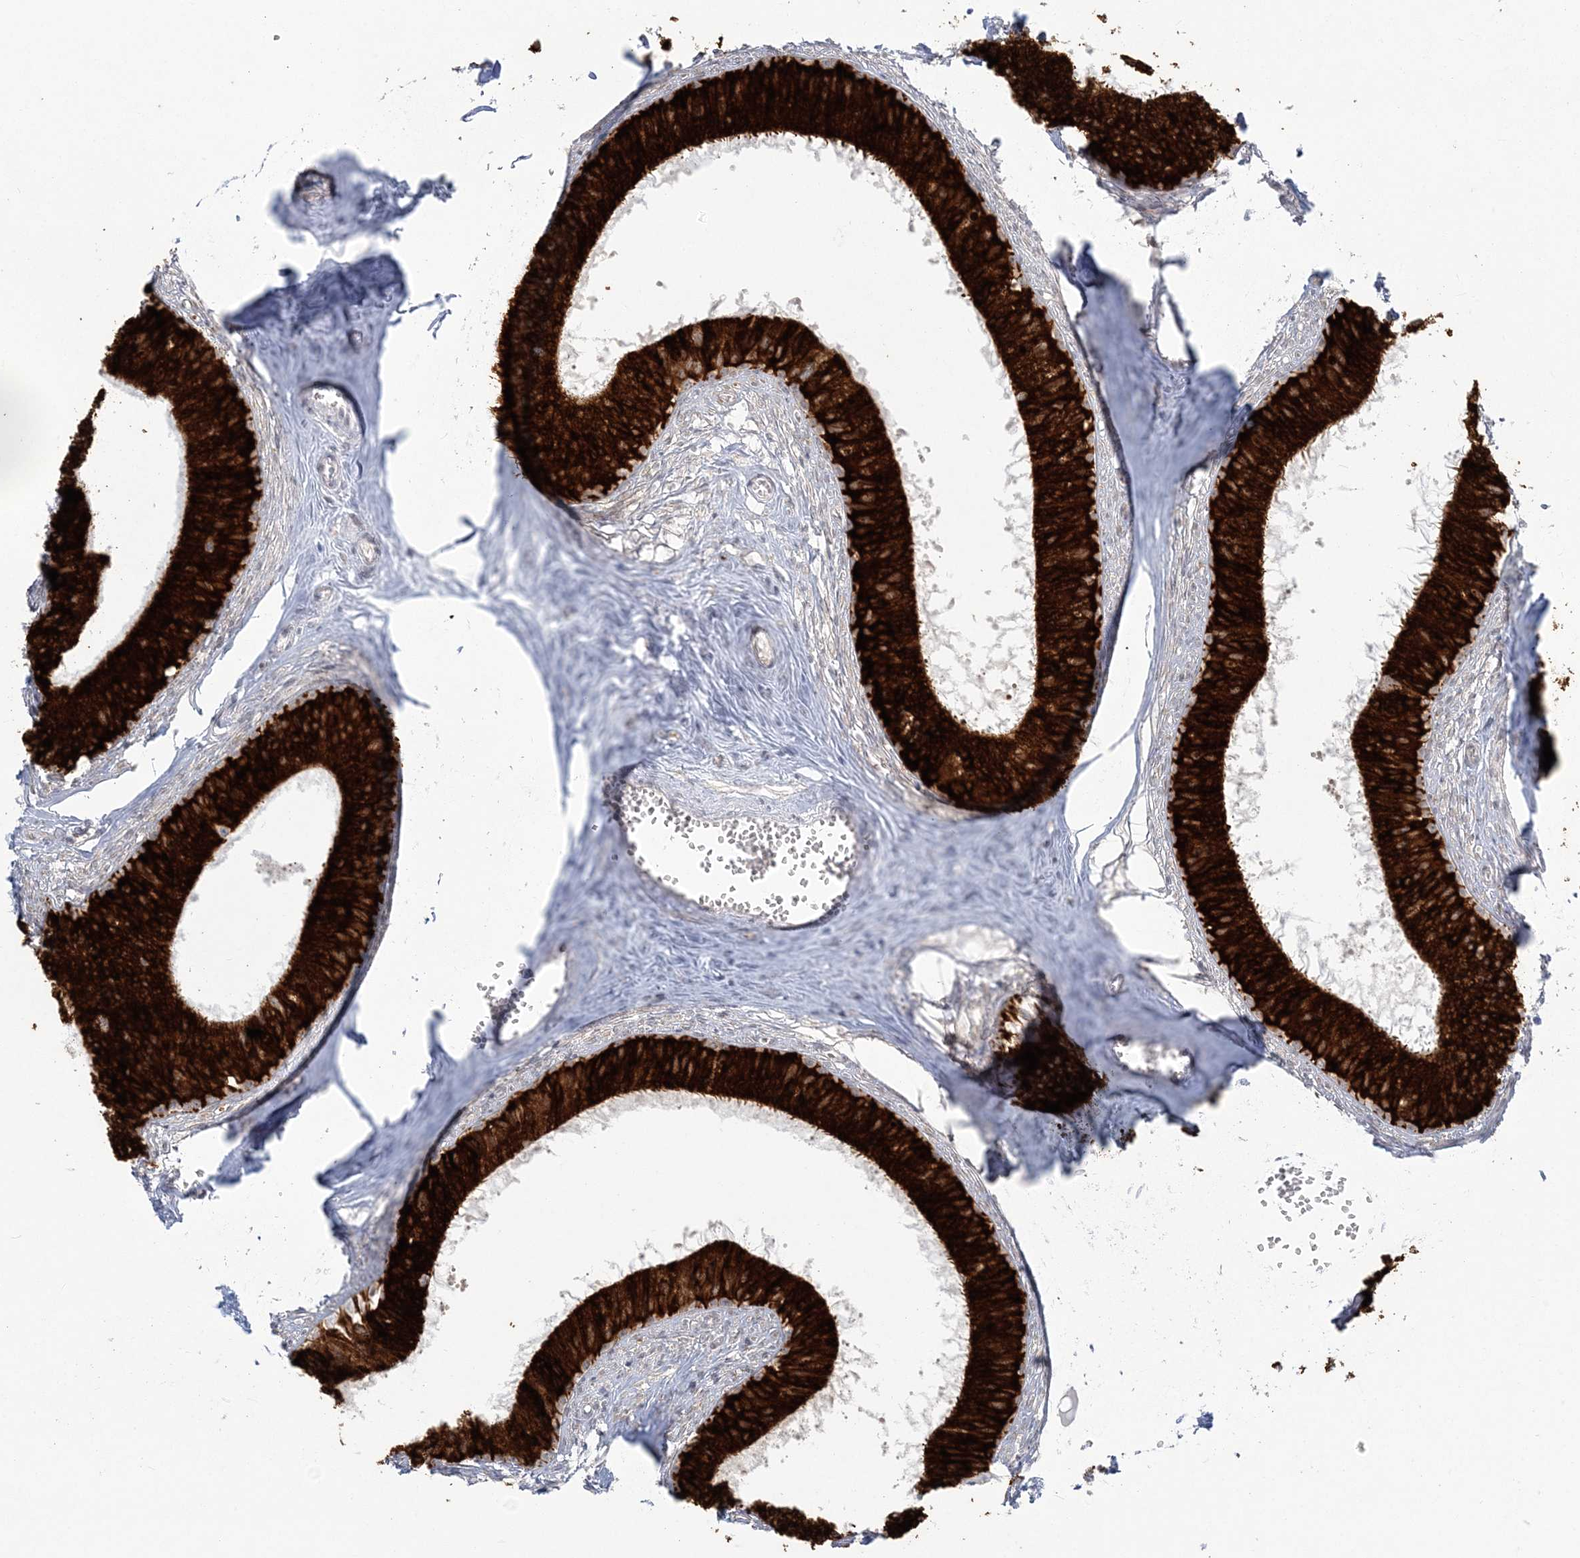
{"staining": {"intensity": "strong", "quantity": ">75%", "location": "cytoplasmic/membranous"}, "tissue": "epididymis", "cell_type": "Glandular cells", "image_type": "normal", "snomed": [{"axis": "morphology", "description": "Normal tissue, NOS"}, {"axis": "topography", "description": "Epididymis"}], "caption": "Human epididymis stained with a brown dye displays strong cytoplasmic/membranous positive positivity in approximately >75% of glandular cells.", "gene": "ZC3H6", "patient": {"sex": "male", "age": 36}}